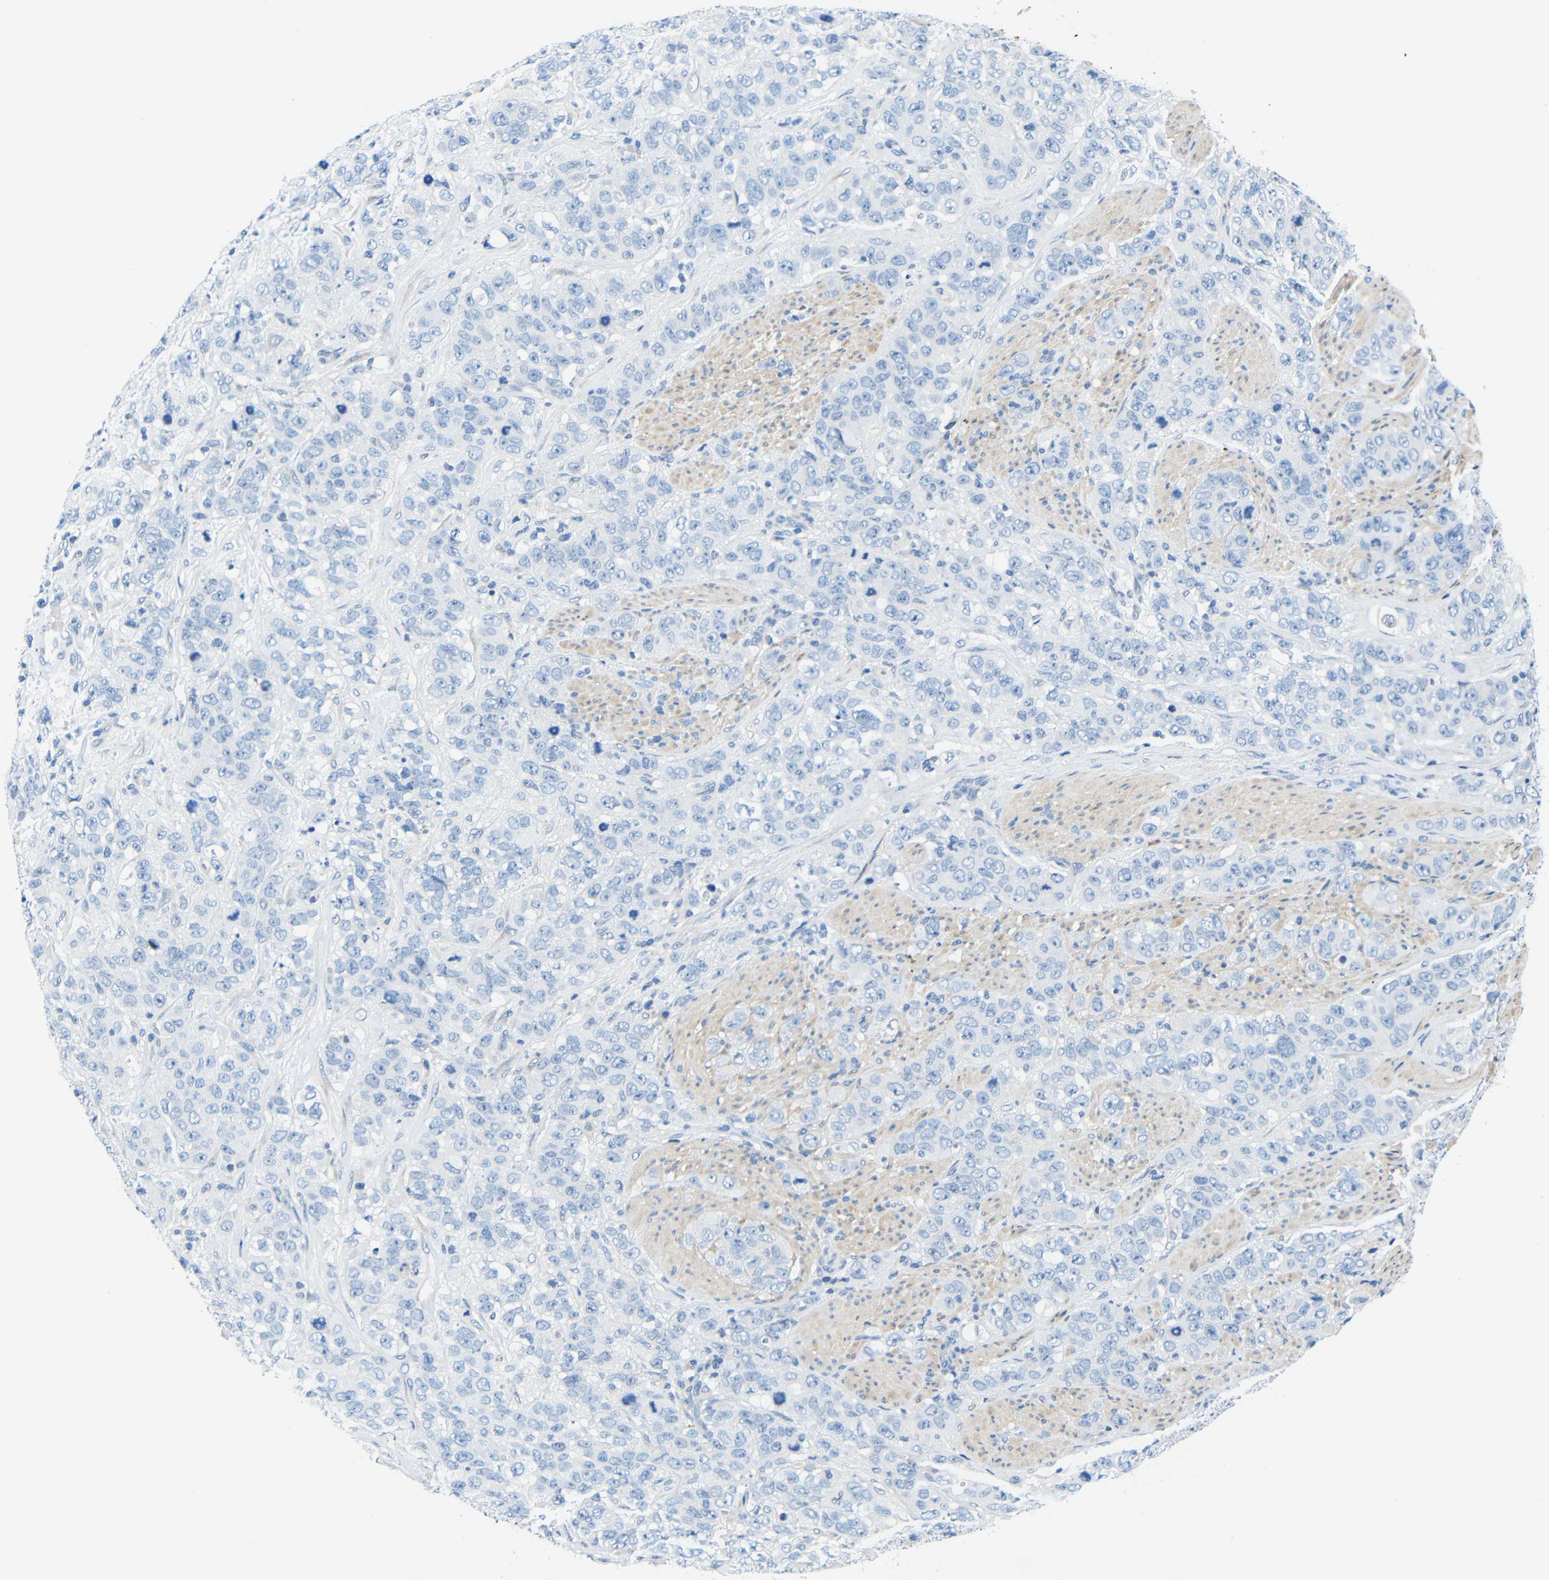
{"staining": {"intensity": "negative", "quantity": "none", "location": "none"}, "tissue": "stomach cancer", "cell_type": "Tumor cells", "image_type": "cancer", "snomed": [{"axis": "morphology", "description": "Adenocarcinoma, NOS"}, {"axis": "topography", "description": "Stomach"}], "caption": "A photomicrograph of stomach adenocarcinoma stained for a protein exhibits no brown staining in tumor cells.", "gene": "NEGR1", "patient": {"sex": "male", "age": 48}}